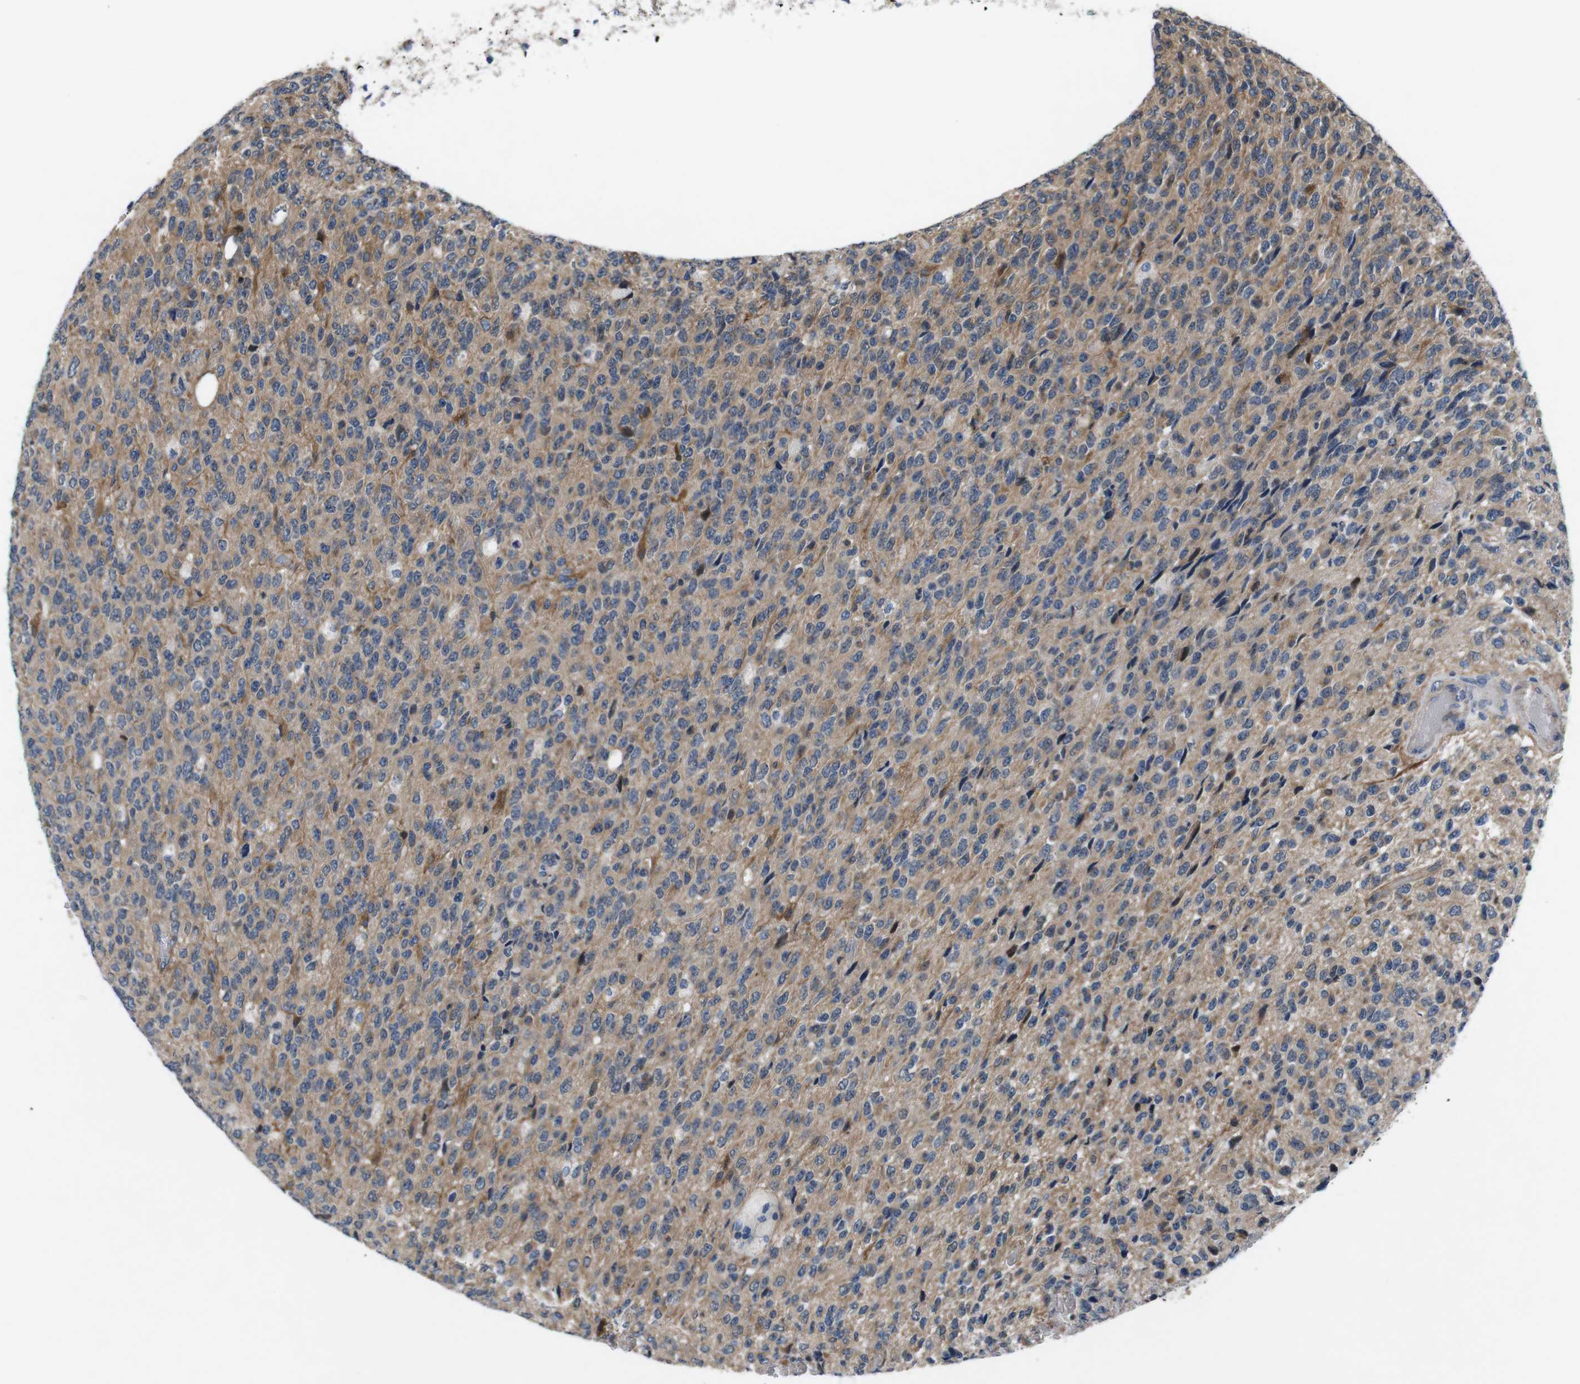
{"staining": {"intensity": "moderate", "quantity": ">75%", "location": "cytoplasmic/membranous"}, "tissue": "glioma", "cell_type": "Tumor cells", "image_type": "cancer", "snomed": [{"axis": "morphology", "description": "Glioma, malignant, High grade"}, {"axis": "topography", "description": "pancreas cauda"}], "caption": "Immunohistochemical staining of malignant glioma (high-grade) reveals moderate cytoplasmic/membranous protein expression in approximately >75% of tumor cells.", "gene": "JAK1", "patient": {"sex": "male", "age": 60}}